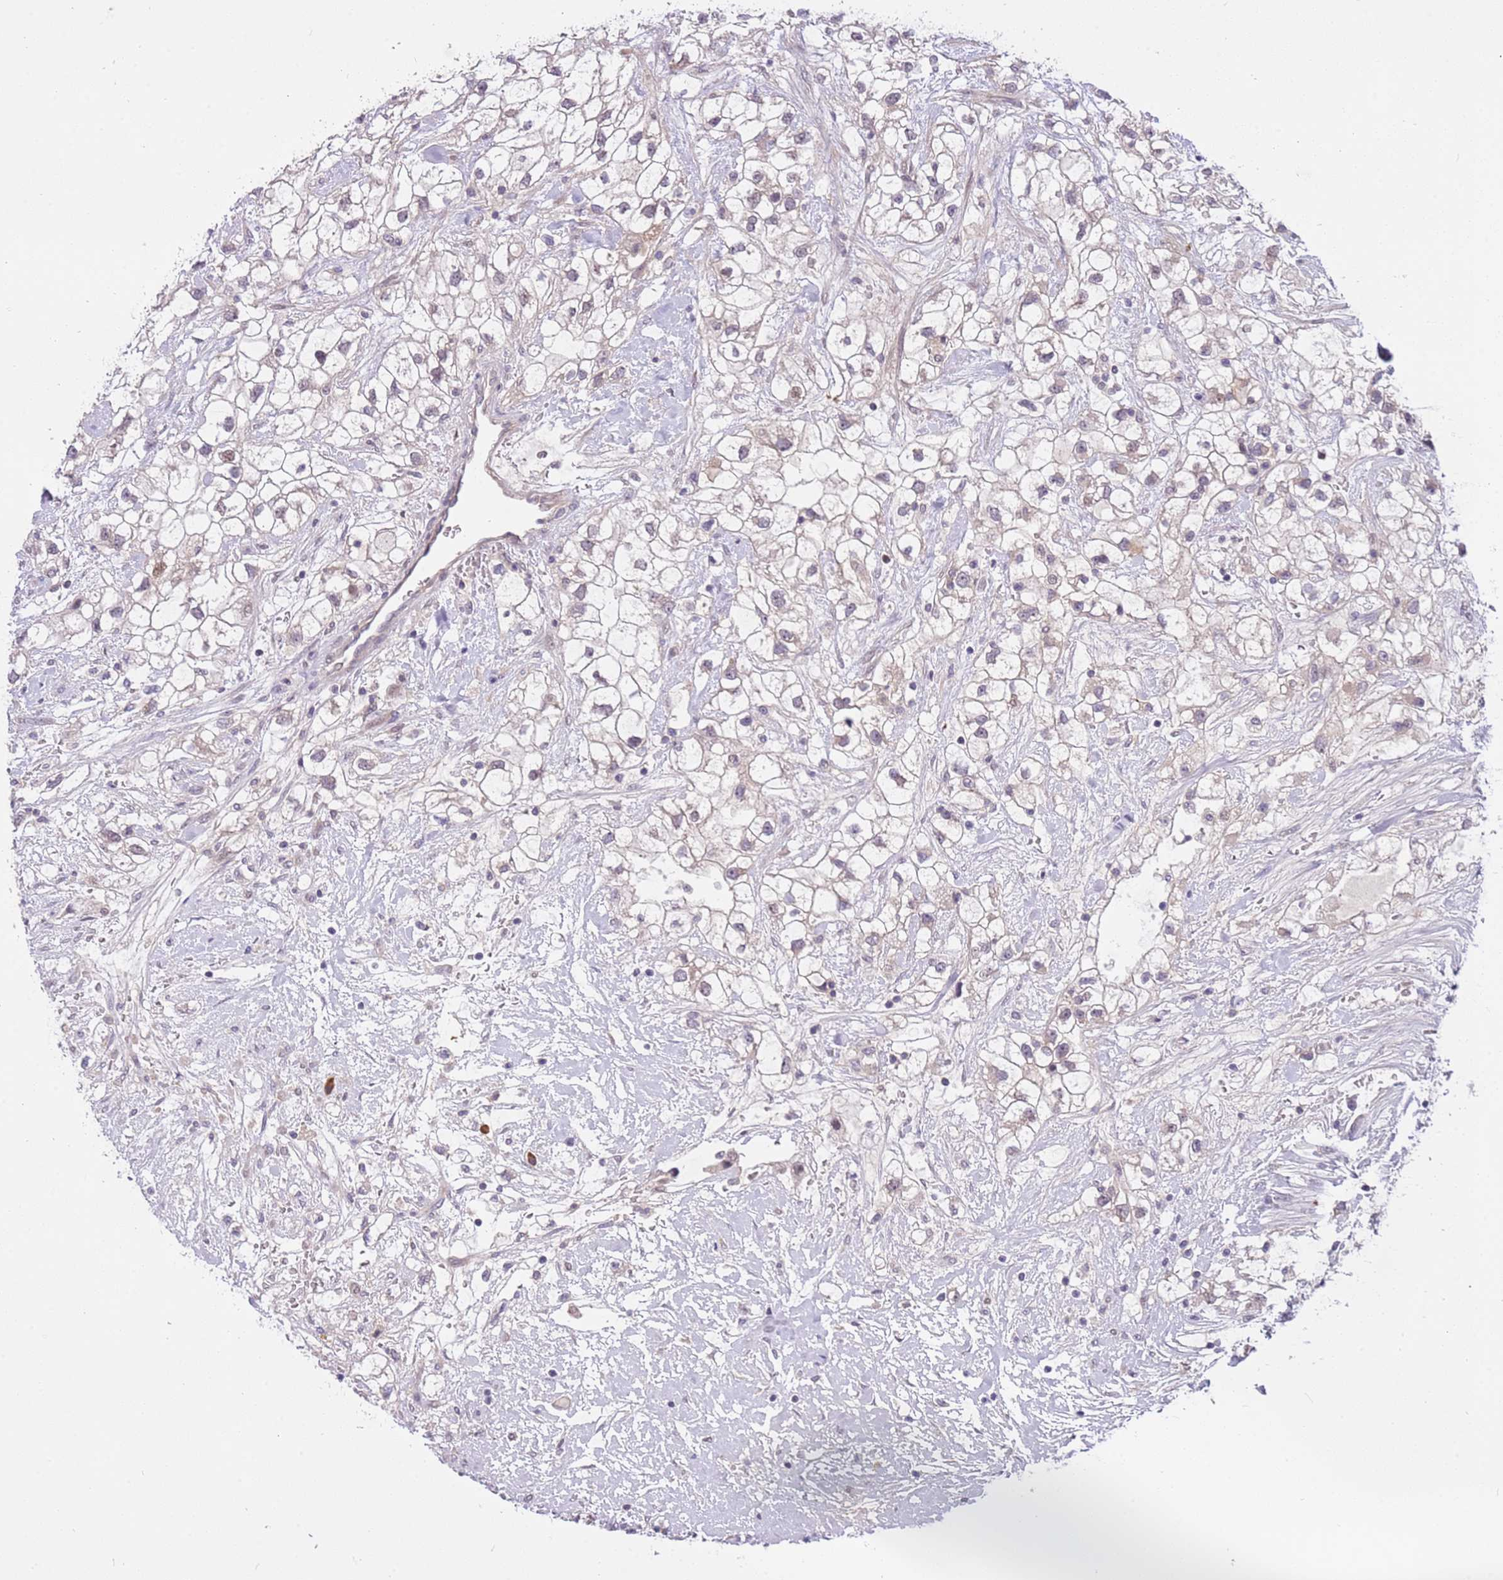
{"staining": {"intensity": "weak", "quantity": "<25%", "location": "cytoplasmic/membranous"}, "tissue": "renal cancer", "cell_type": "Tumor cells", "image_type": "cancer", "snomed": [{"axis": "morphology", "description": "Adenocarcinoma, NOS"}, {"axis": "topography", "description": "Kidney"}], "caption": "Immunohistochemistry micrograph of neoplastic tissue: adenocarcinoma (renal) stained with DAB (3,3'-diaminobenzidine) shows no significant protein staining in tumor cells. Brightfield microscopy of IHC stained with DAB (brown) and hematoxylin (blue), captured at high magnification.", "gene": "MAGEF1", "patient": {"sex": "male", "age": 59}}